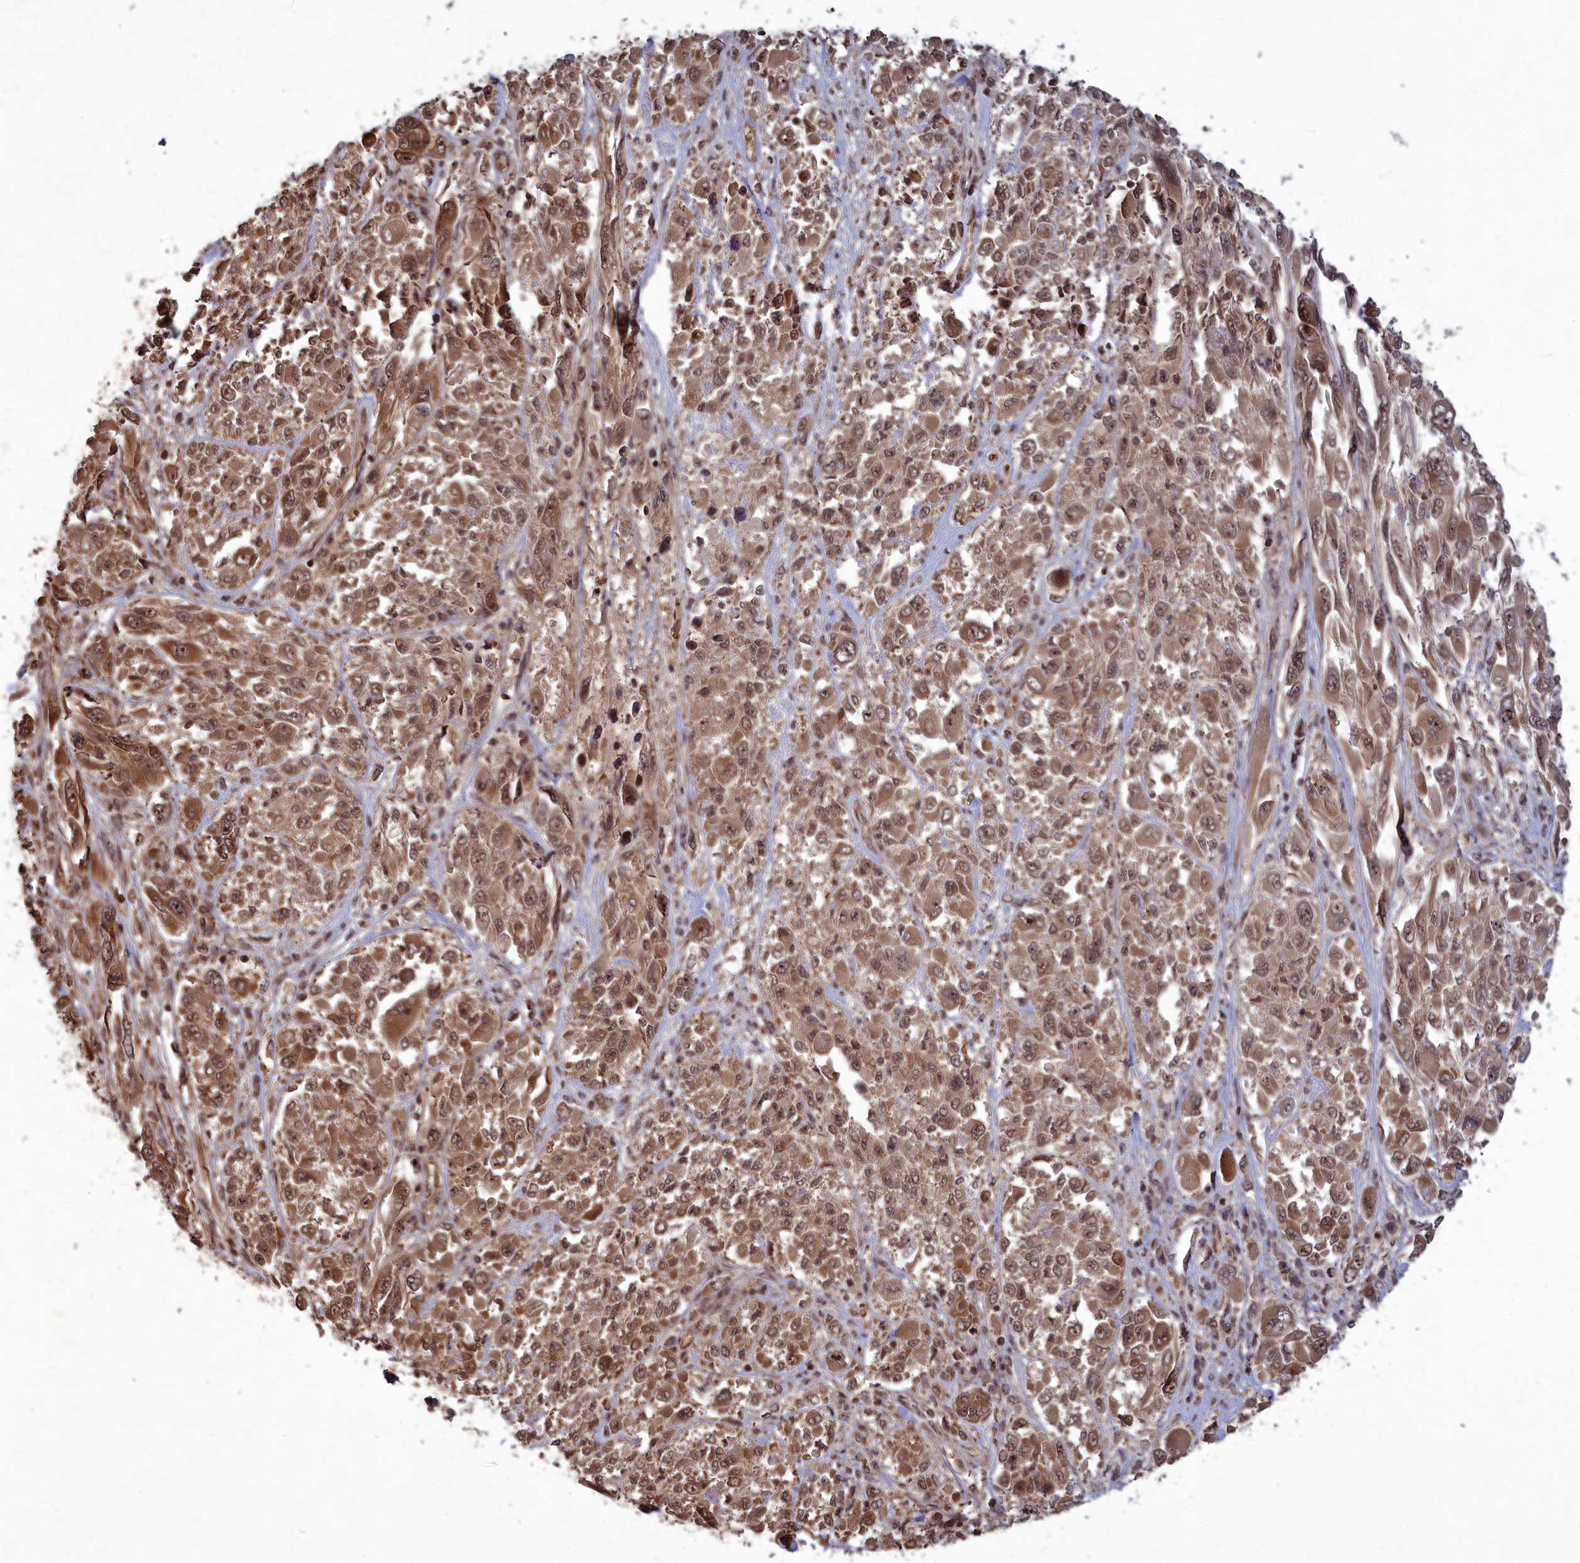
{"staining": {"intensity": "moderate", "quantity": ">75%", "location": "cytoplasmic/membranous,nuclear"}, "tissue": "melanoma", "cell_type": "Tumor cells", "image_type": "cancer", "snomed": [{"axis": "morphology", "description": "Malignant melanoma, NOS"}, {"axis": "topography", "description": "Skin"}], "caption": "Human malignant melanoma stained with a brown dye displays moderate cytoplasmic/membranous and nuclear positive expression in about >75% of tumor cells.", "gene": "SRMS", "patient": {"sex": "female", "age": 91}}